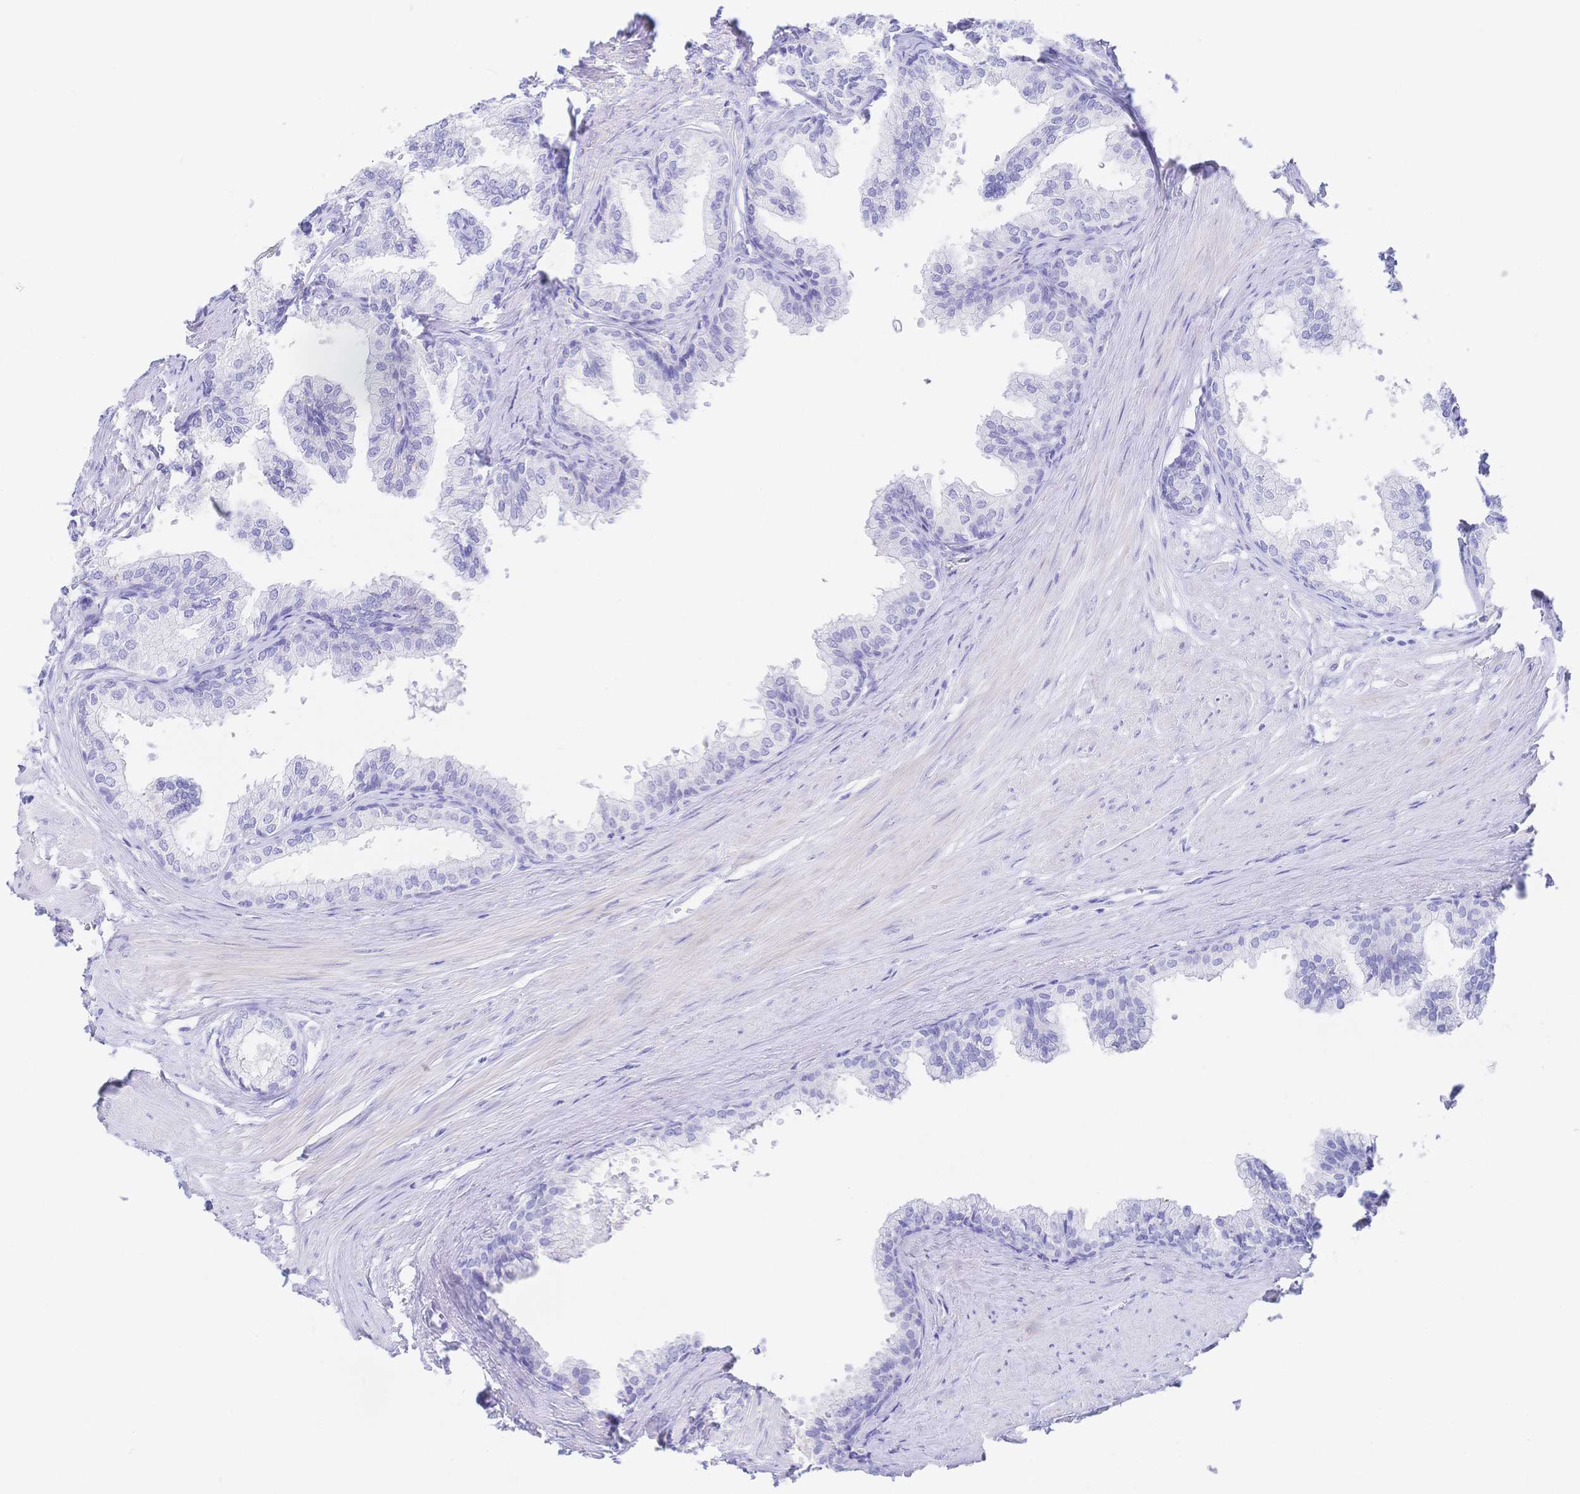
{"staining": {"intensity": "negative", "quantity": "none", "location": "none"}, "tissue": "prostate", "cell_type": "Glandular cells", "image_type": "normal", "snomed": [{"axis": "morphology", "description": "Normal tissue, NOS"}, {"axis": "topography", "description": "Prostate"}, {"axis": "topography", "description": "Peripheral nerve tissue"}], "caption": "Immunohistochemistry (IHC) photomicrograph of unremarkable prostate stained for a protein (brown), which demonstrates no positivity in glandular cells.", "gene": "KCNH6", "patient": {"sex": "male", "age": 55}}